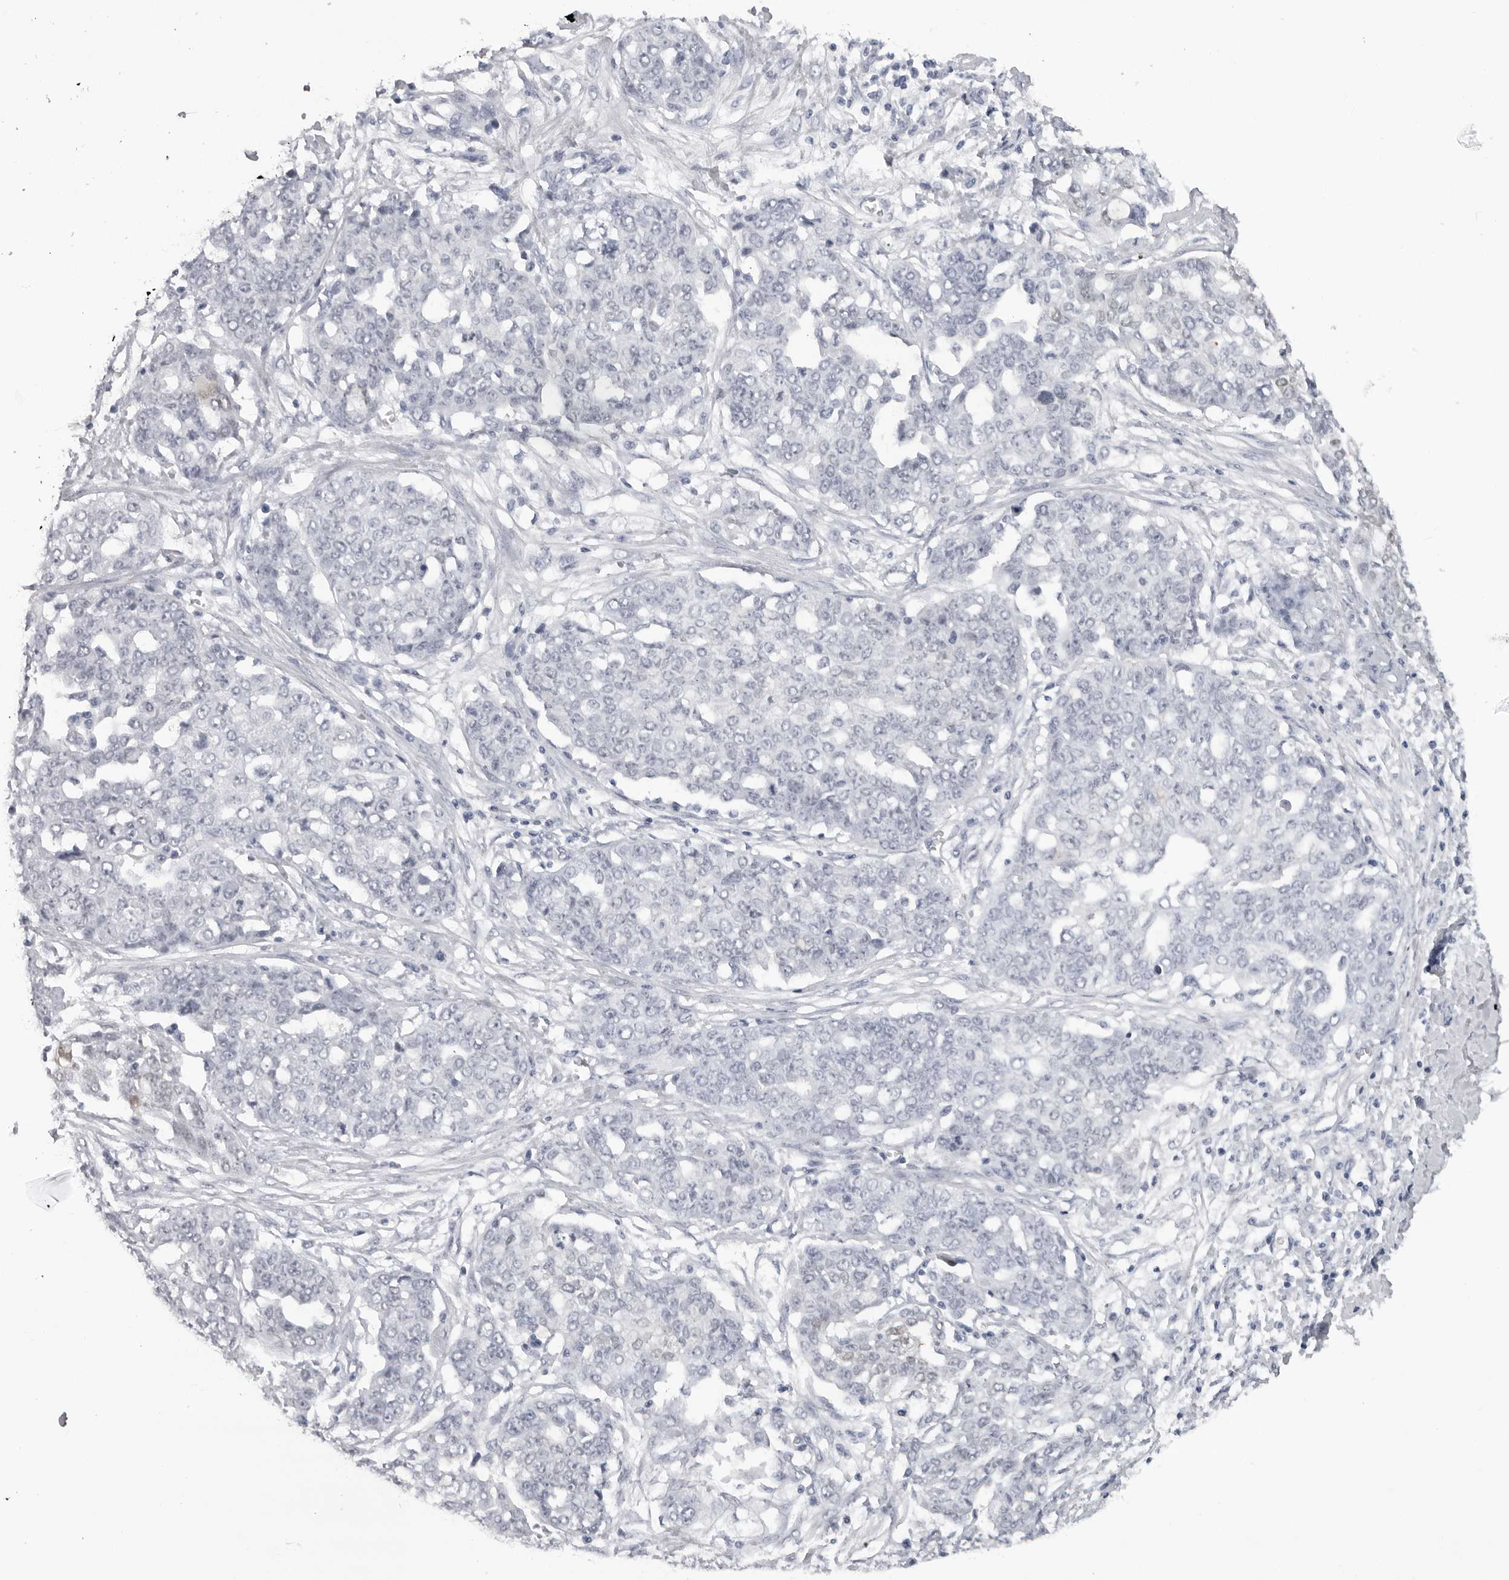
{"staining": {"intensity": "negative", "quantity": "none", "location": "none"}, "tissue": "ovarian cancer", "cell_type": "Tumor cells", "image_type": "cancer", "snomed": [{"axis": "morphology", "description": "Cystadenocarcinoma, serous, NOS"}, {"axis": "topography", "description": "Soft tissue"}, {"axis": "topography", "description": "Ovary"}], "caption": "Immunohistochemistry image of human ovarian cancer (serous cystadenocarcinoma) stained for a protein (brown), which reveals no expression in tumor cells.", "gene": "ESPN", "patient": {"sex": "female", "age": 57}}